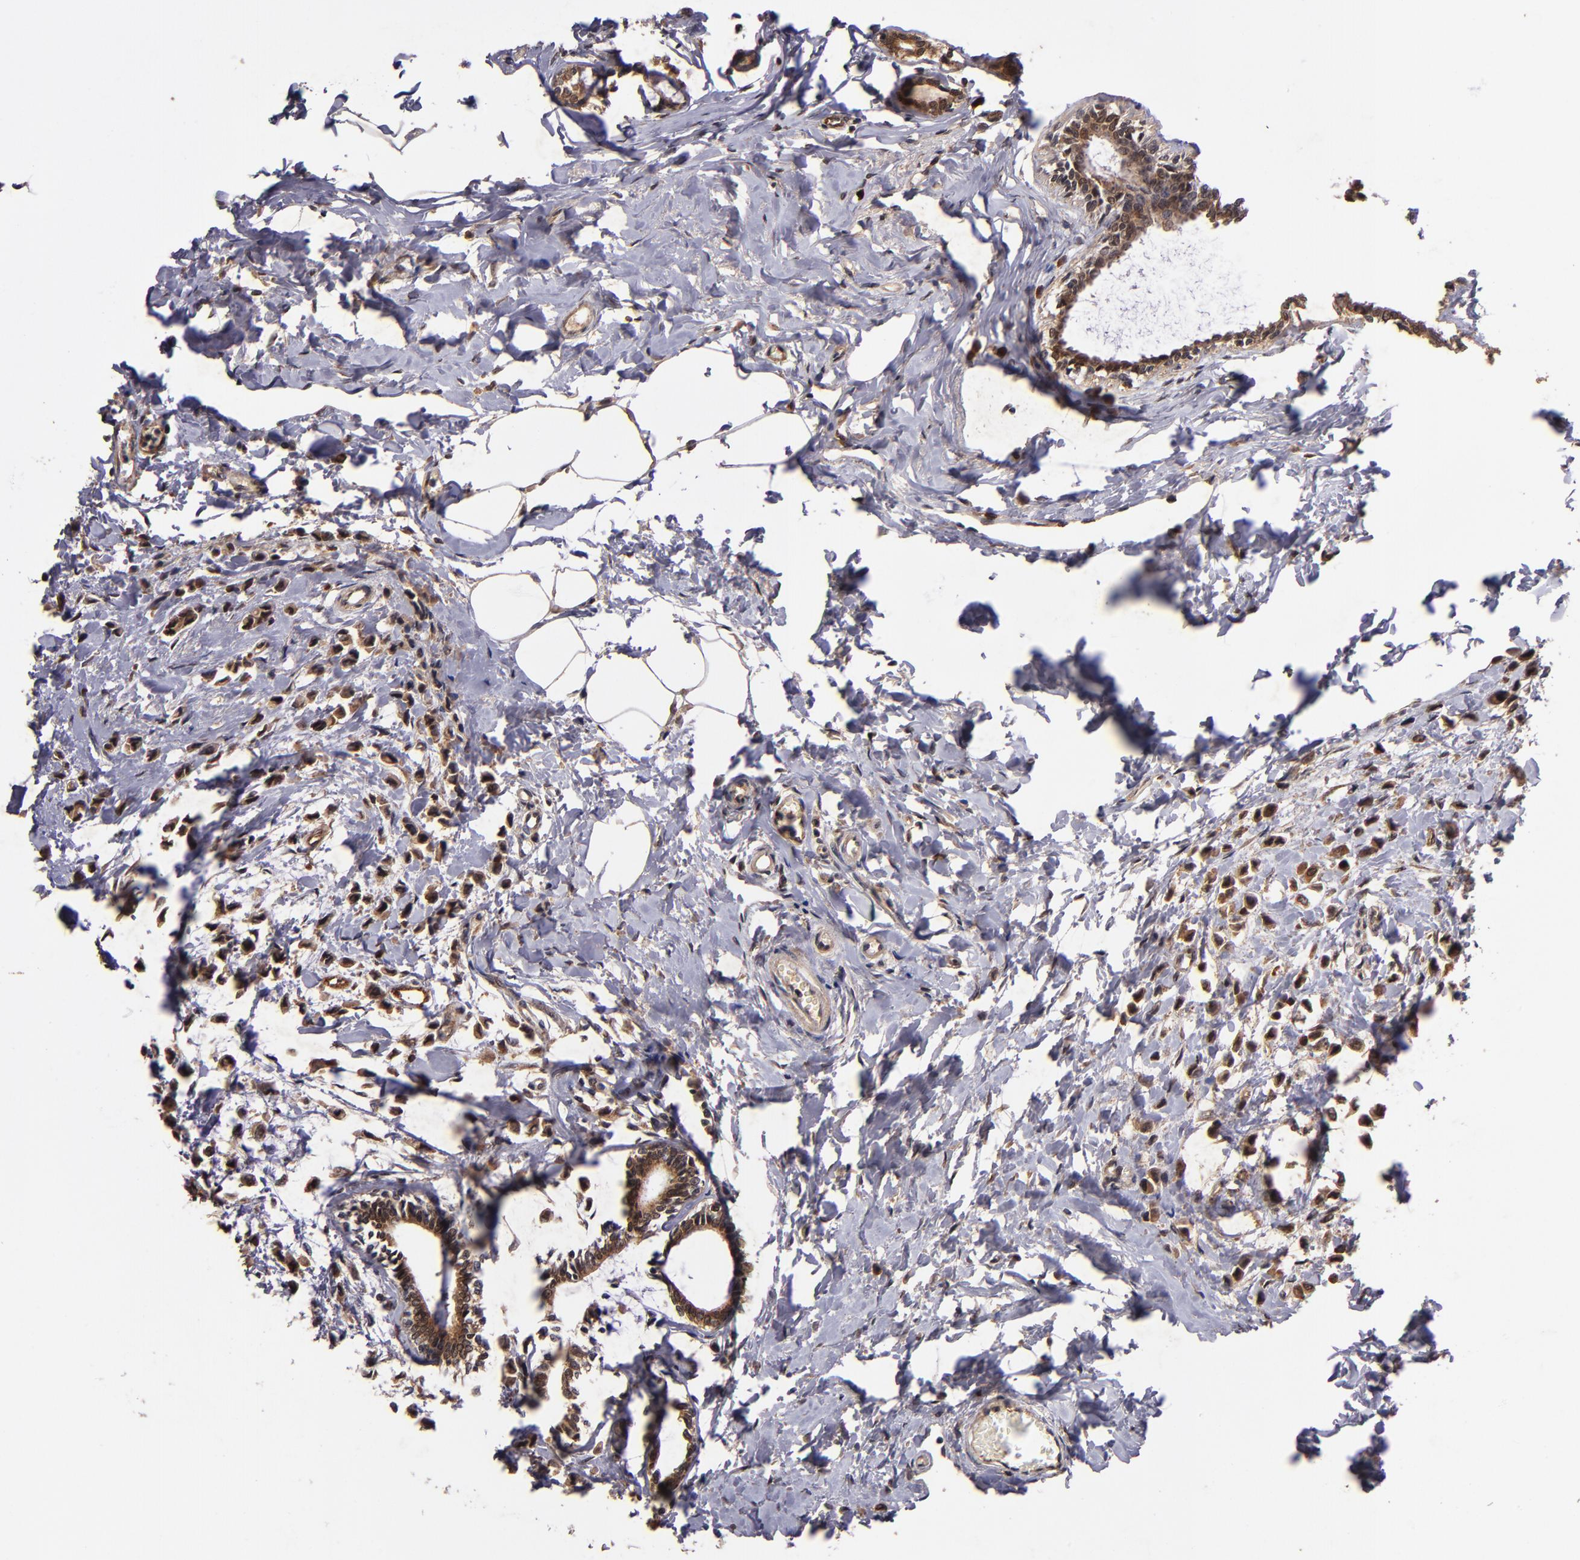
{"staining": {"intensity": "weak", "quantity": ">75%", "location": "cytoplasmic/membranous"}, "tissue": "breast cancer", "cell_type": "Tumor cells", "image_type": "cancer", "snomed": [{"axis": "morphology", "description": "Lobular carcinoma"}, {"axis": "topography", "description": "Breast"}], "caption": "This photomicrograph exhibits IHC staining of breast cancer, with low weak cytoplasmic/membranous staining in about >75% of tumor cells.", "gene": "RIOK3", "patient": {"sex": "female", "age": 51}}